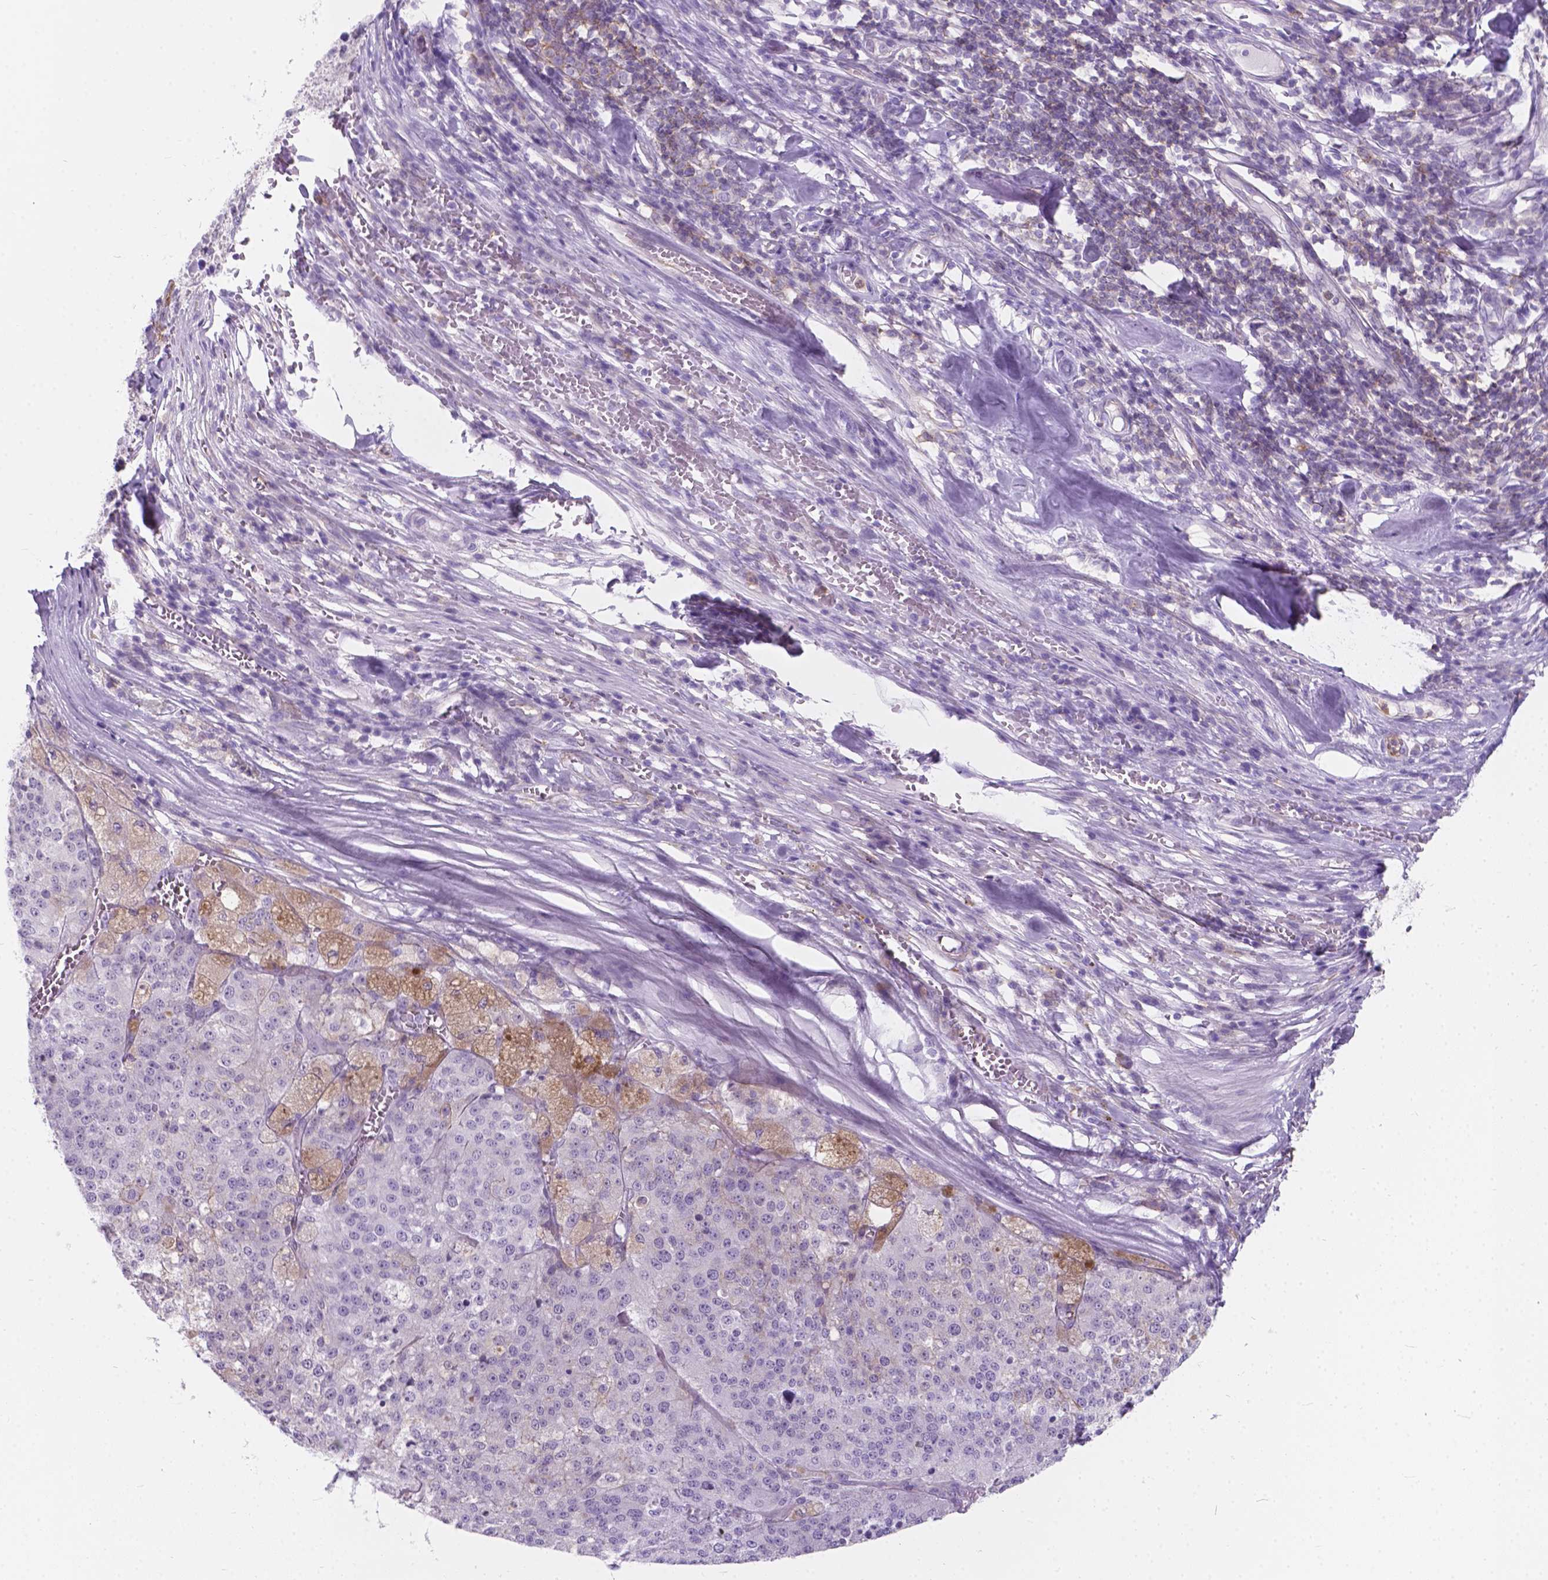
{"staining": {"intensity": "weak", "quantity": "<25%", "location": "cytoplasmic/membranous"}, "tissue": "melanoma", "cell_type": "Tumor cells", "image_type": "cancer", "snomed": [{"axis": "morphology", "description": "Malignant melanoma, Metastatic site"}, {"axis": "topography", "description": "Lymph node"}], "caption": "Immunohistochemistry photomicrograph of human melanoma stained for a protein (brown), which shows no positivity in tumor cells. (DAB immunohistochemistry with hematoxylin counter stain).", "gene": "KIAA0040", "patient": {"sex": "female", "age": 64}}